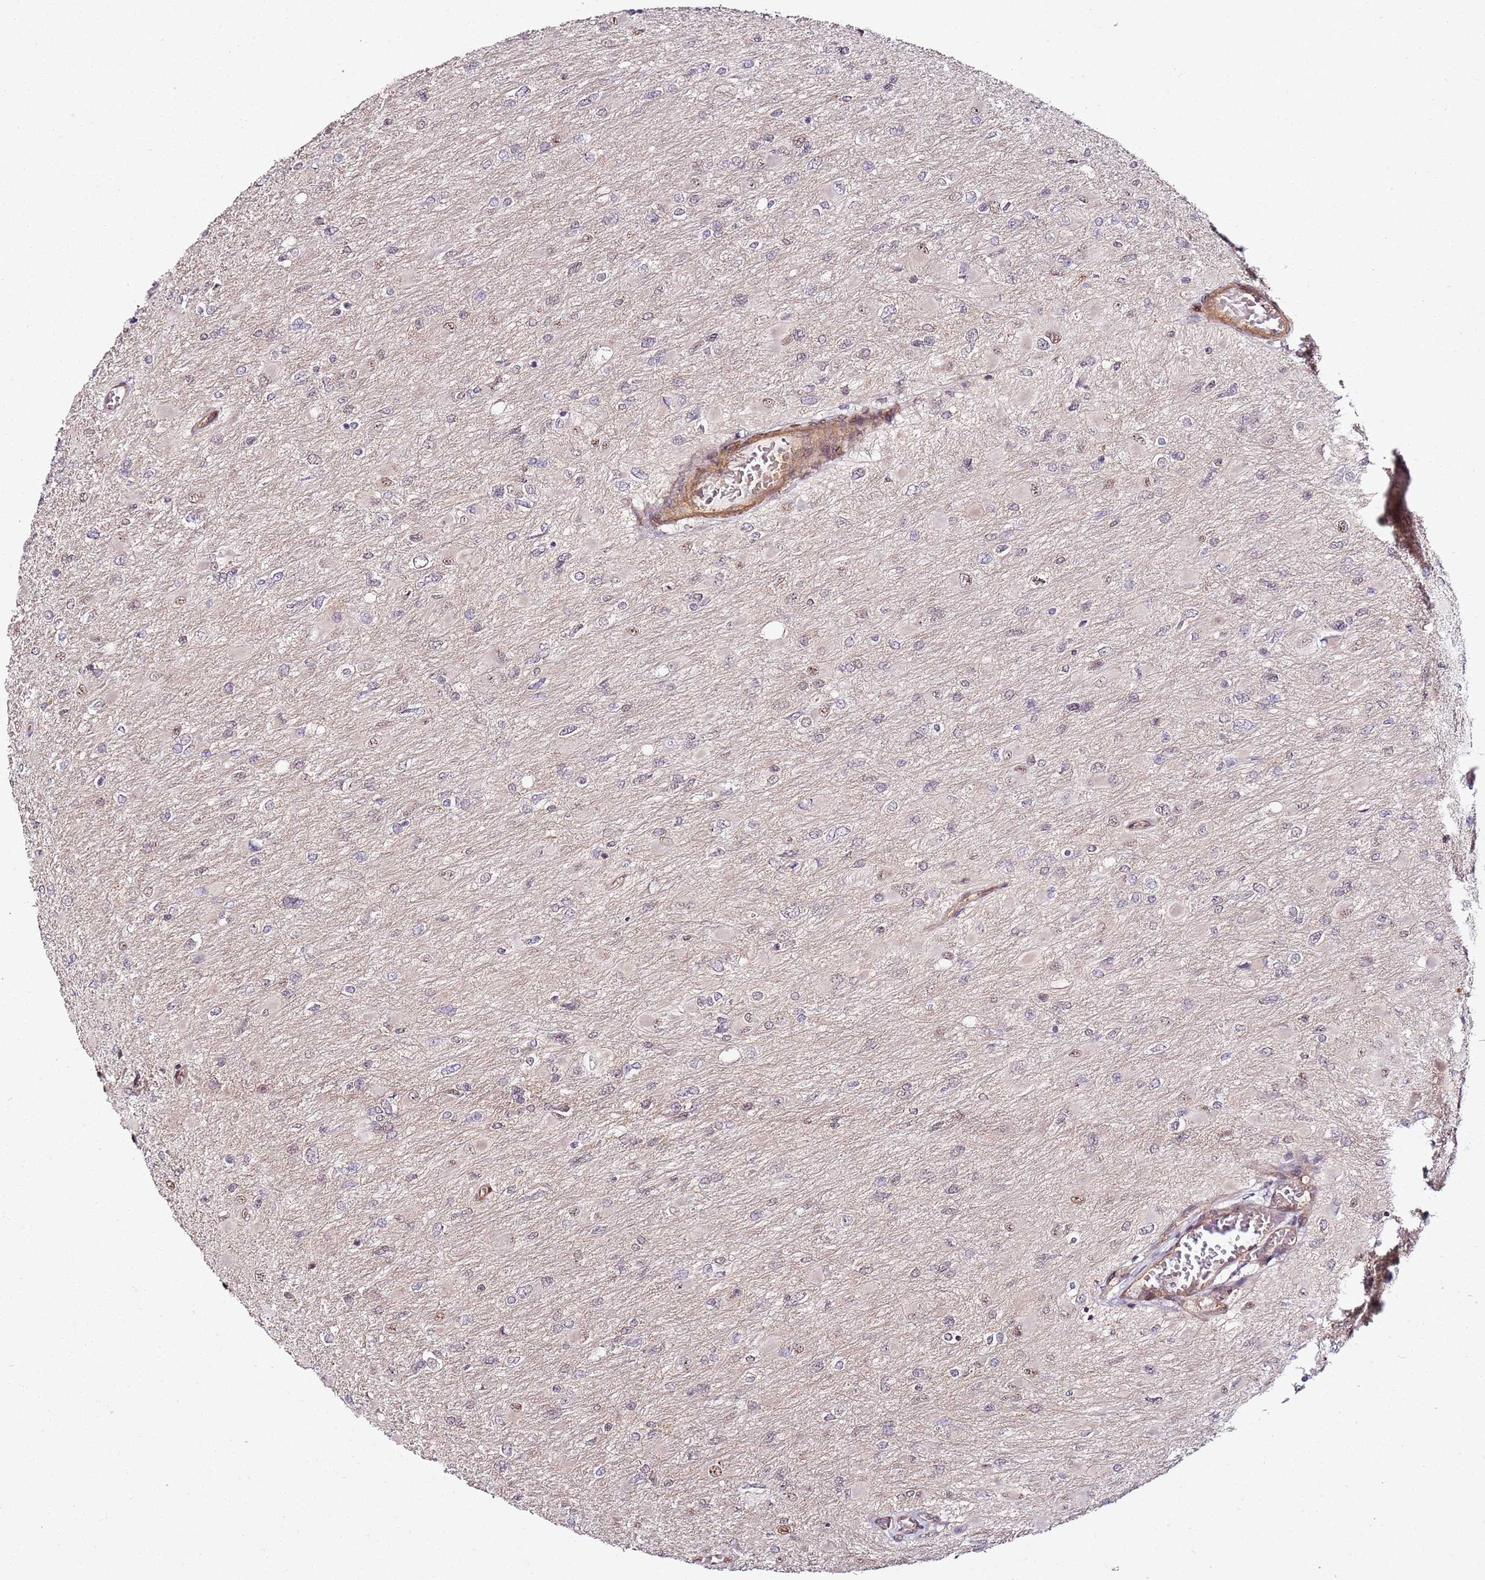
{"staining": {"intensity": "weak", "quantity": "<25%", "location": "nuclear"}, "tissue": "glioma", "cell_type": "Tumor cells", "image_type": "cancer", "snomed": [{"axis": "morphology", "description": "Glioma, malignant, High grade"}, {"axis": "topography", "description": "Cerebral cortex"}], "caption": "DAB immunohistochemical staining of glioma shows no significant staining in tumor cells.", "gene": "CCNYL1", "patient": {"sex": "female", "age": 36}}